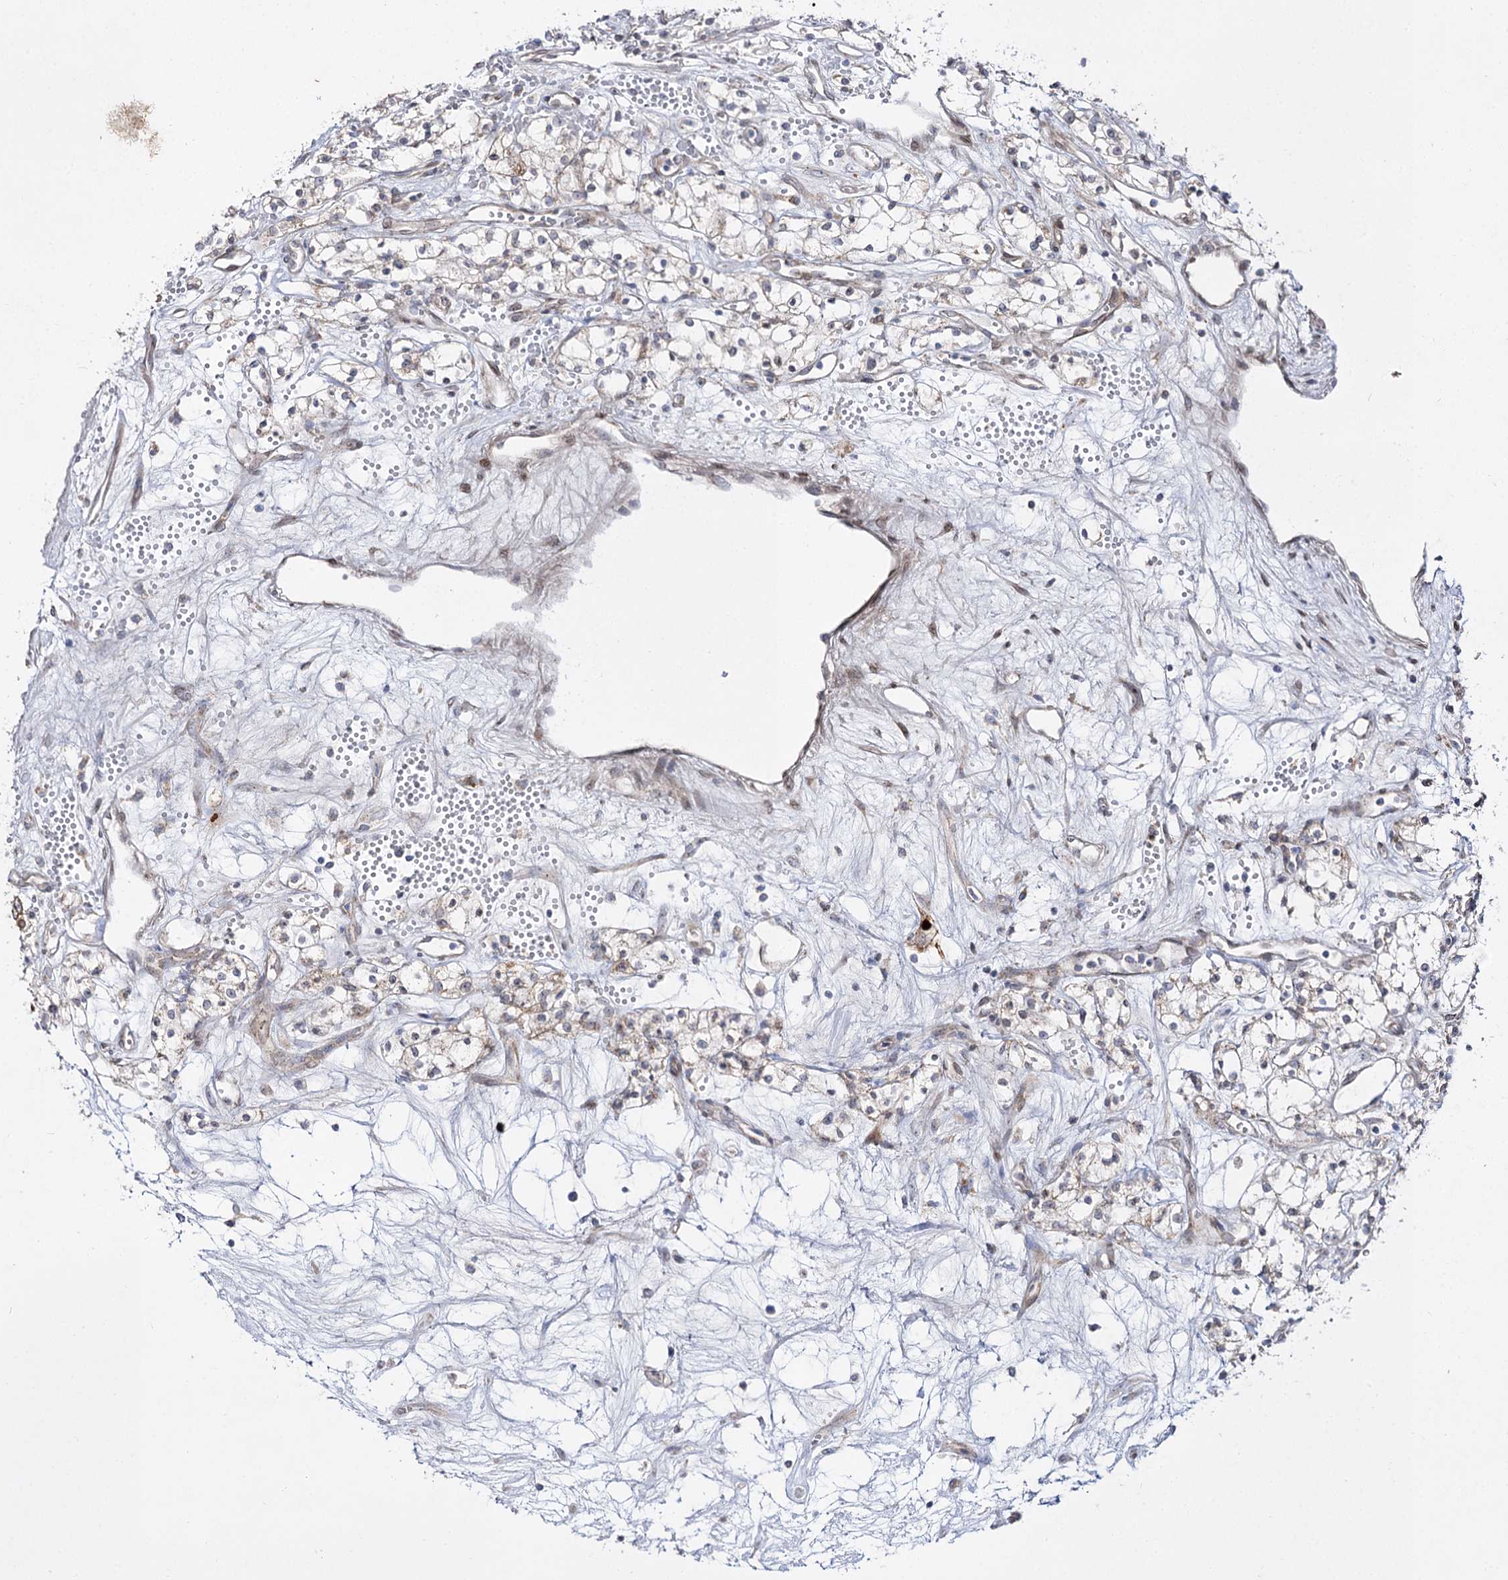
{"staining": {"intensity": "negative", "quantity": "none", "location": "none"}, "tissue": "renal cancer", "cell_type": "Tumor cells", "image_type": "cancer", "snomed": [{"axis": "morphology", "description": "Adenocarcinoma, NOS"}, {"axis": "topography", "description": "Kidney"}], "caption": "Image shows no protein expression in tumor cells of renal cancer tissue.", "gene": "C11orf80", "patient": {"sex": "male", "age": 59}}